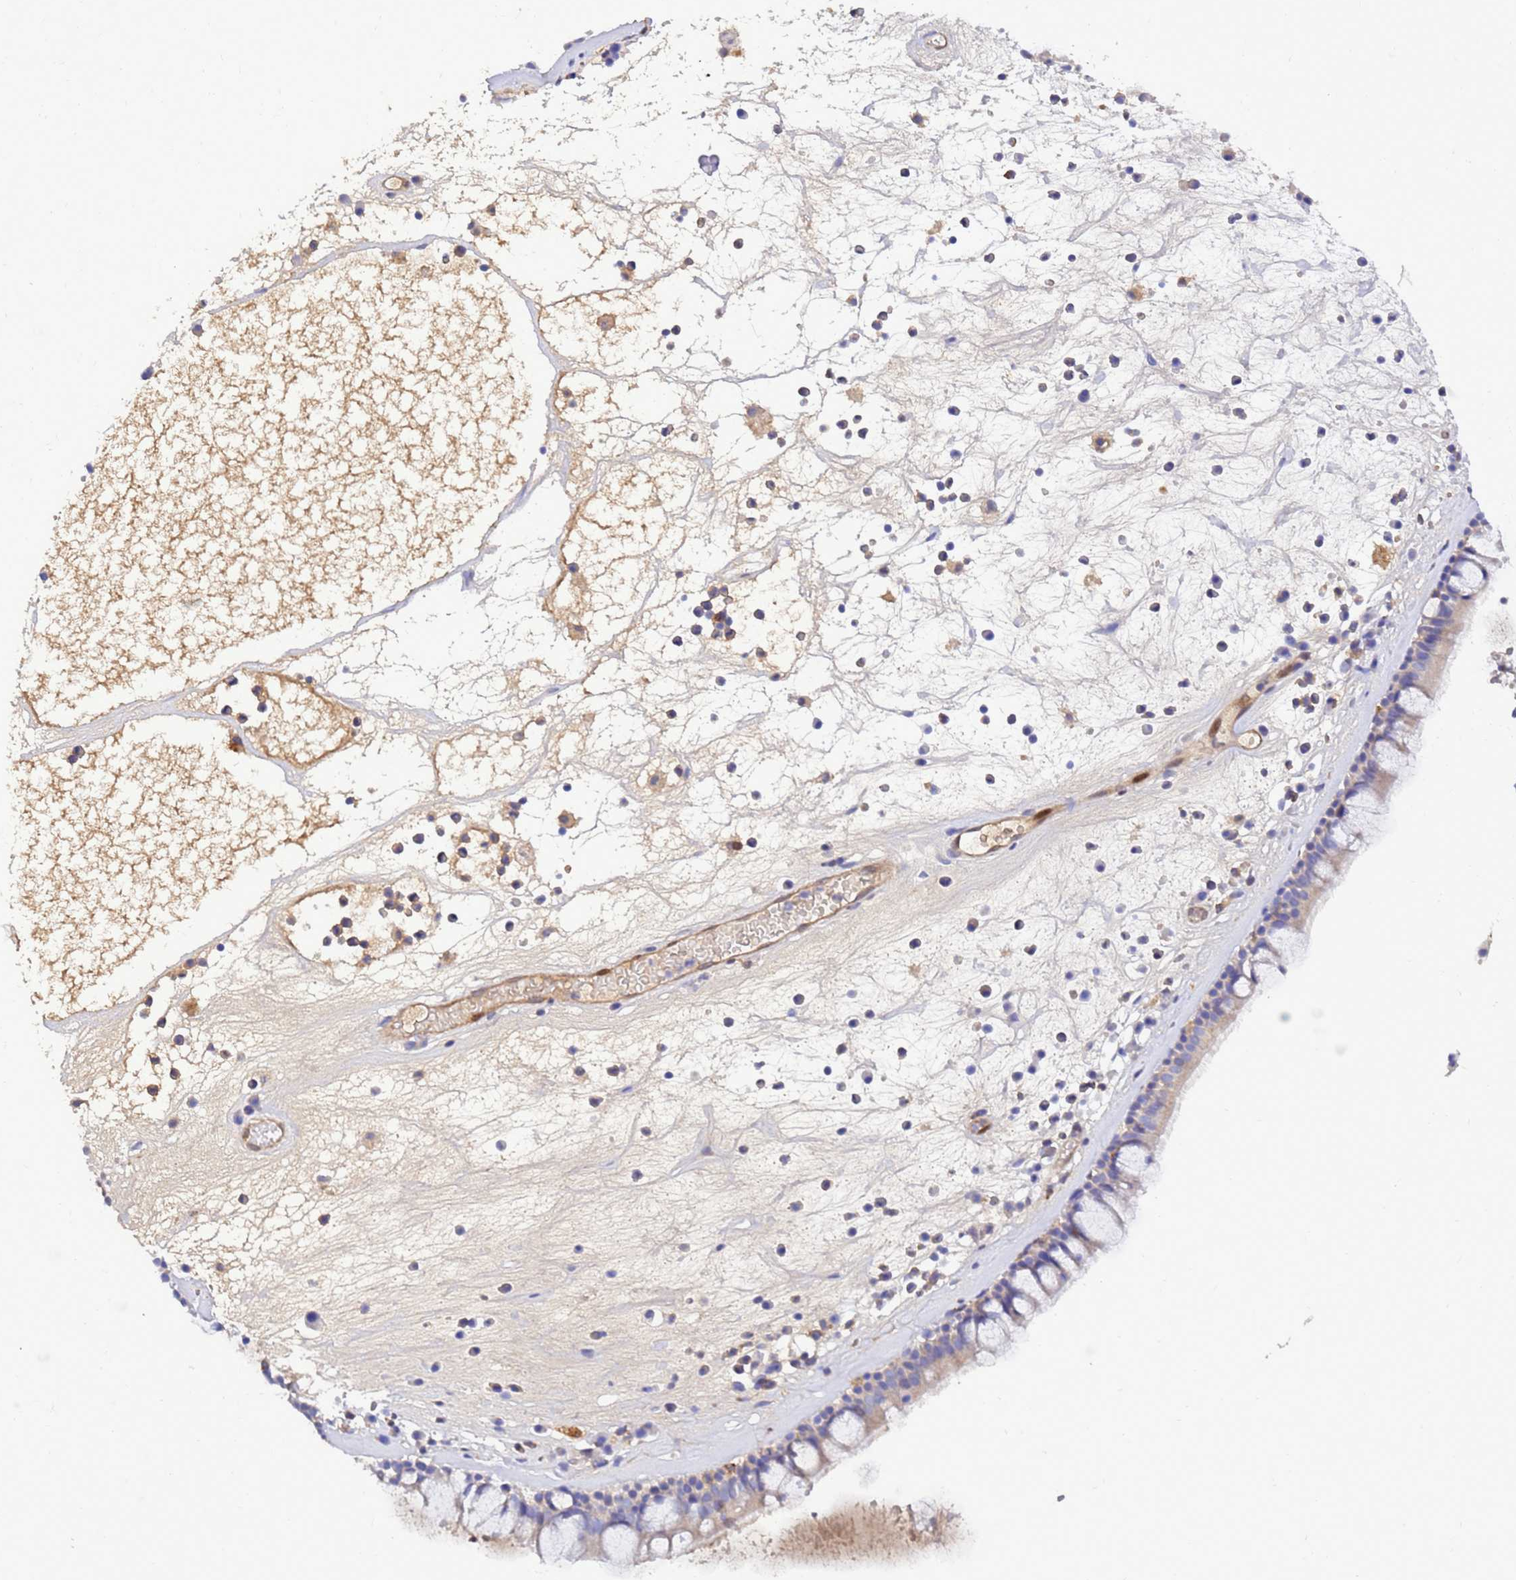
{"staining": {"intensity": "weak", "quantity": "25%-75%", "location": "cytoplasmic/membranous"}, "tissue": "nasopharynx", "cell_type": "Respiratory epithelial cells", "image_type": "normal", "snomed": [{"axis": "morphology", "description": "Normal tissue, NOS"}, {"axis": "morphology", "description": "Inflammation, NOS"}, {"axis": "topography", "description": "Nasopharynx"}], "caption": "A high-resolution image shows immunohistochemistry (IHC) staining of normal nasopharynx, which demonstrates weak cytoplasmic/membranous positivity in approximately 25%-75% of respiratory epithelial cells. The staining is performed using DAB (3,3'-diaminobenzidine) brown chromogen to label protein expression. The nuclei are counter-stained blue using hematoxylin.", "gene": "FOXRED1", "patient": {"sex": "male", "age": 70}}